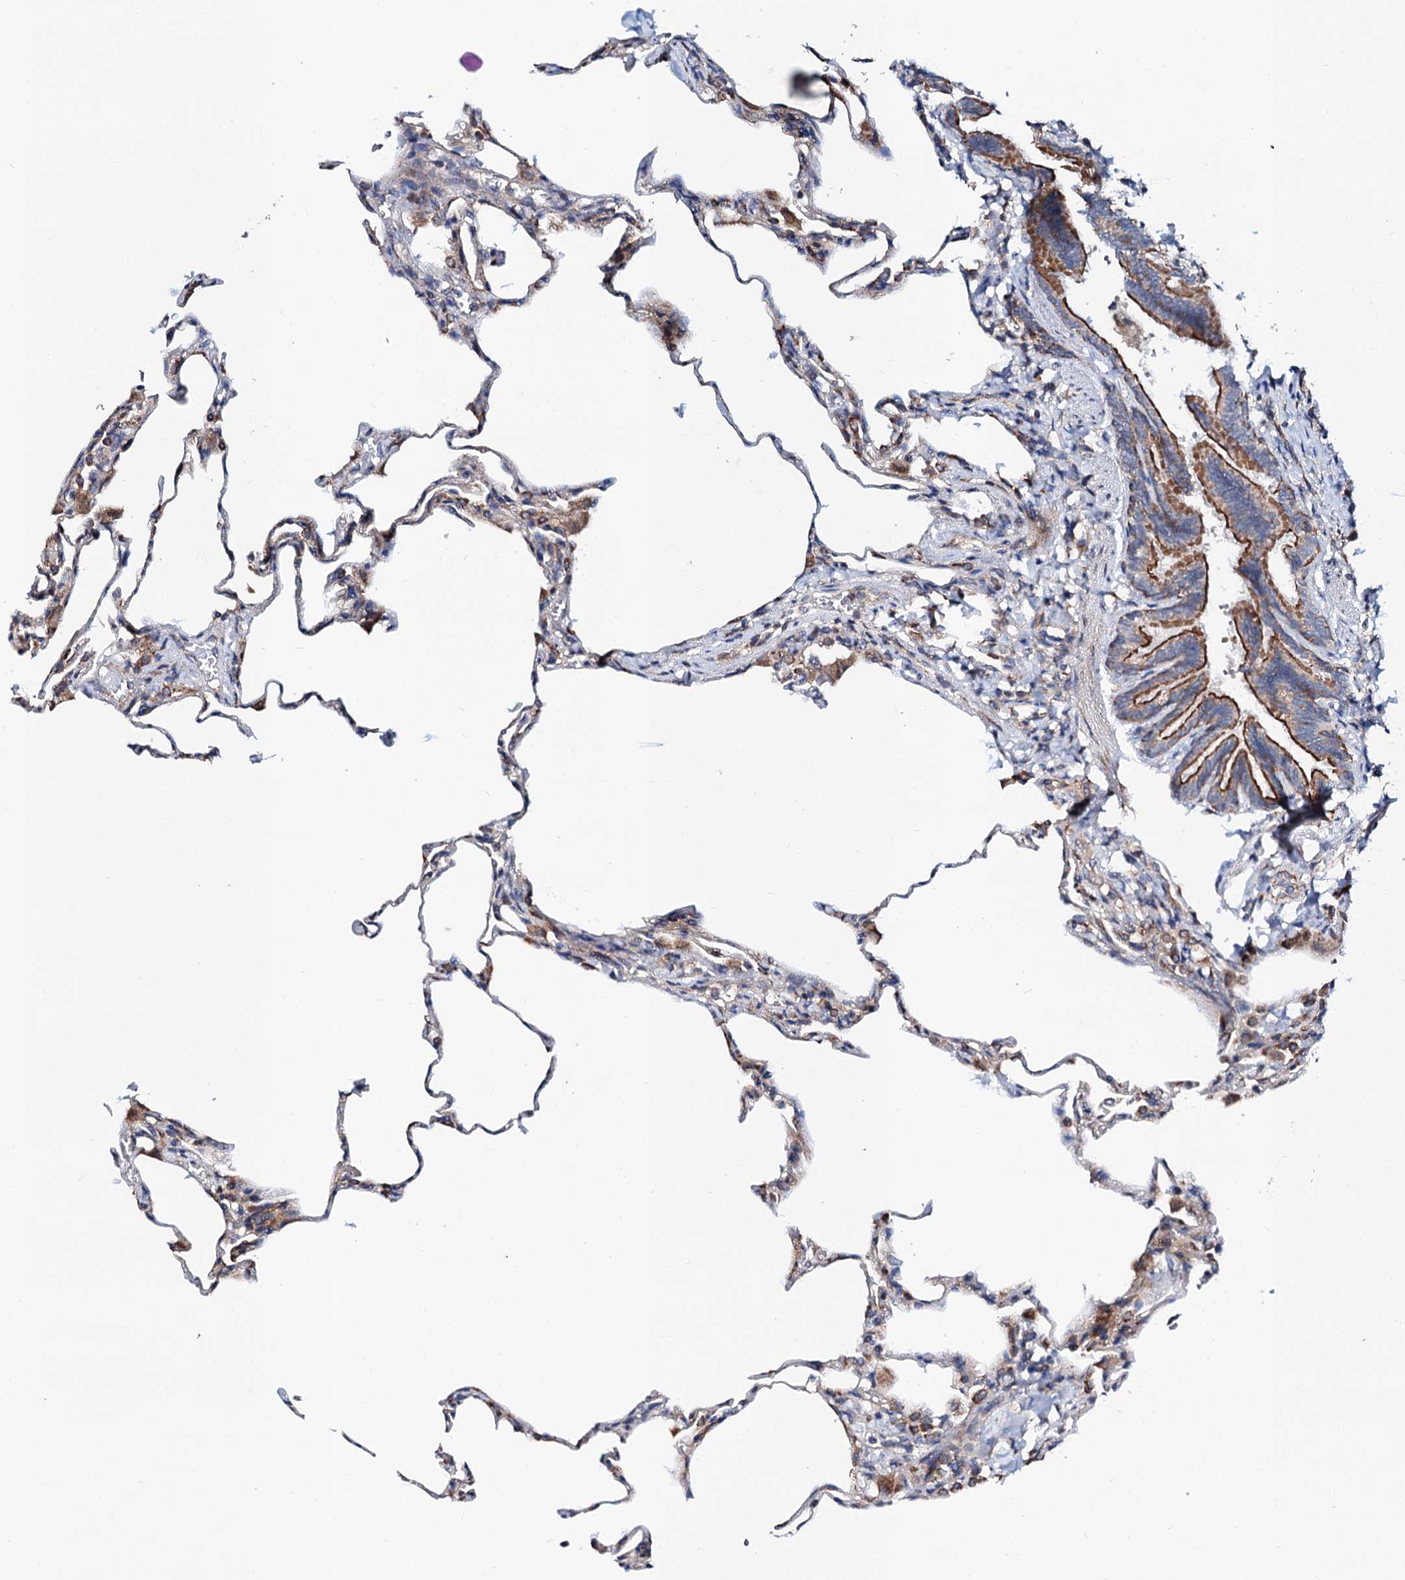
{"staining": {"intensity": "moderate", "quantity": "<25%", "location": "cytoplasmic/membranous"}, "tissue": "lung", "cell_type": "Alveolar cells", "image_type": "normal", "snomed": [{"axis": "morphology", "description": "Normal tissue, NOS"}, {"axis": "topography", "description": "Lung"}], "caption": "IHC image of normal lung stained for a protein (brown), which displays low levels of moderate cytoplasmic/membranous staining in about <25% of alveolar cells.", "gene": "UBE3C", "patient": {"sex": "male", "age": 20}}